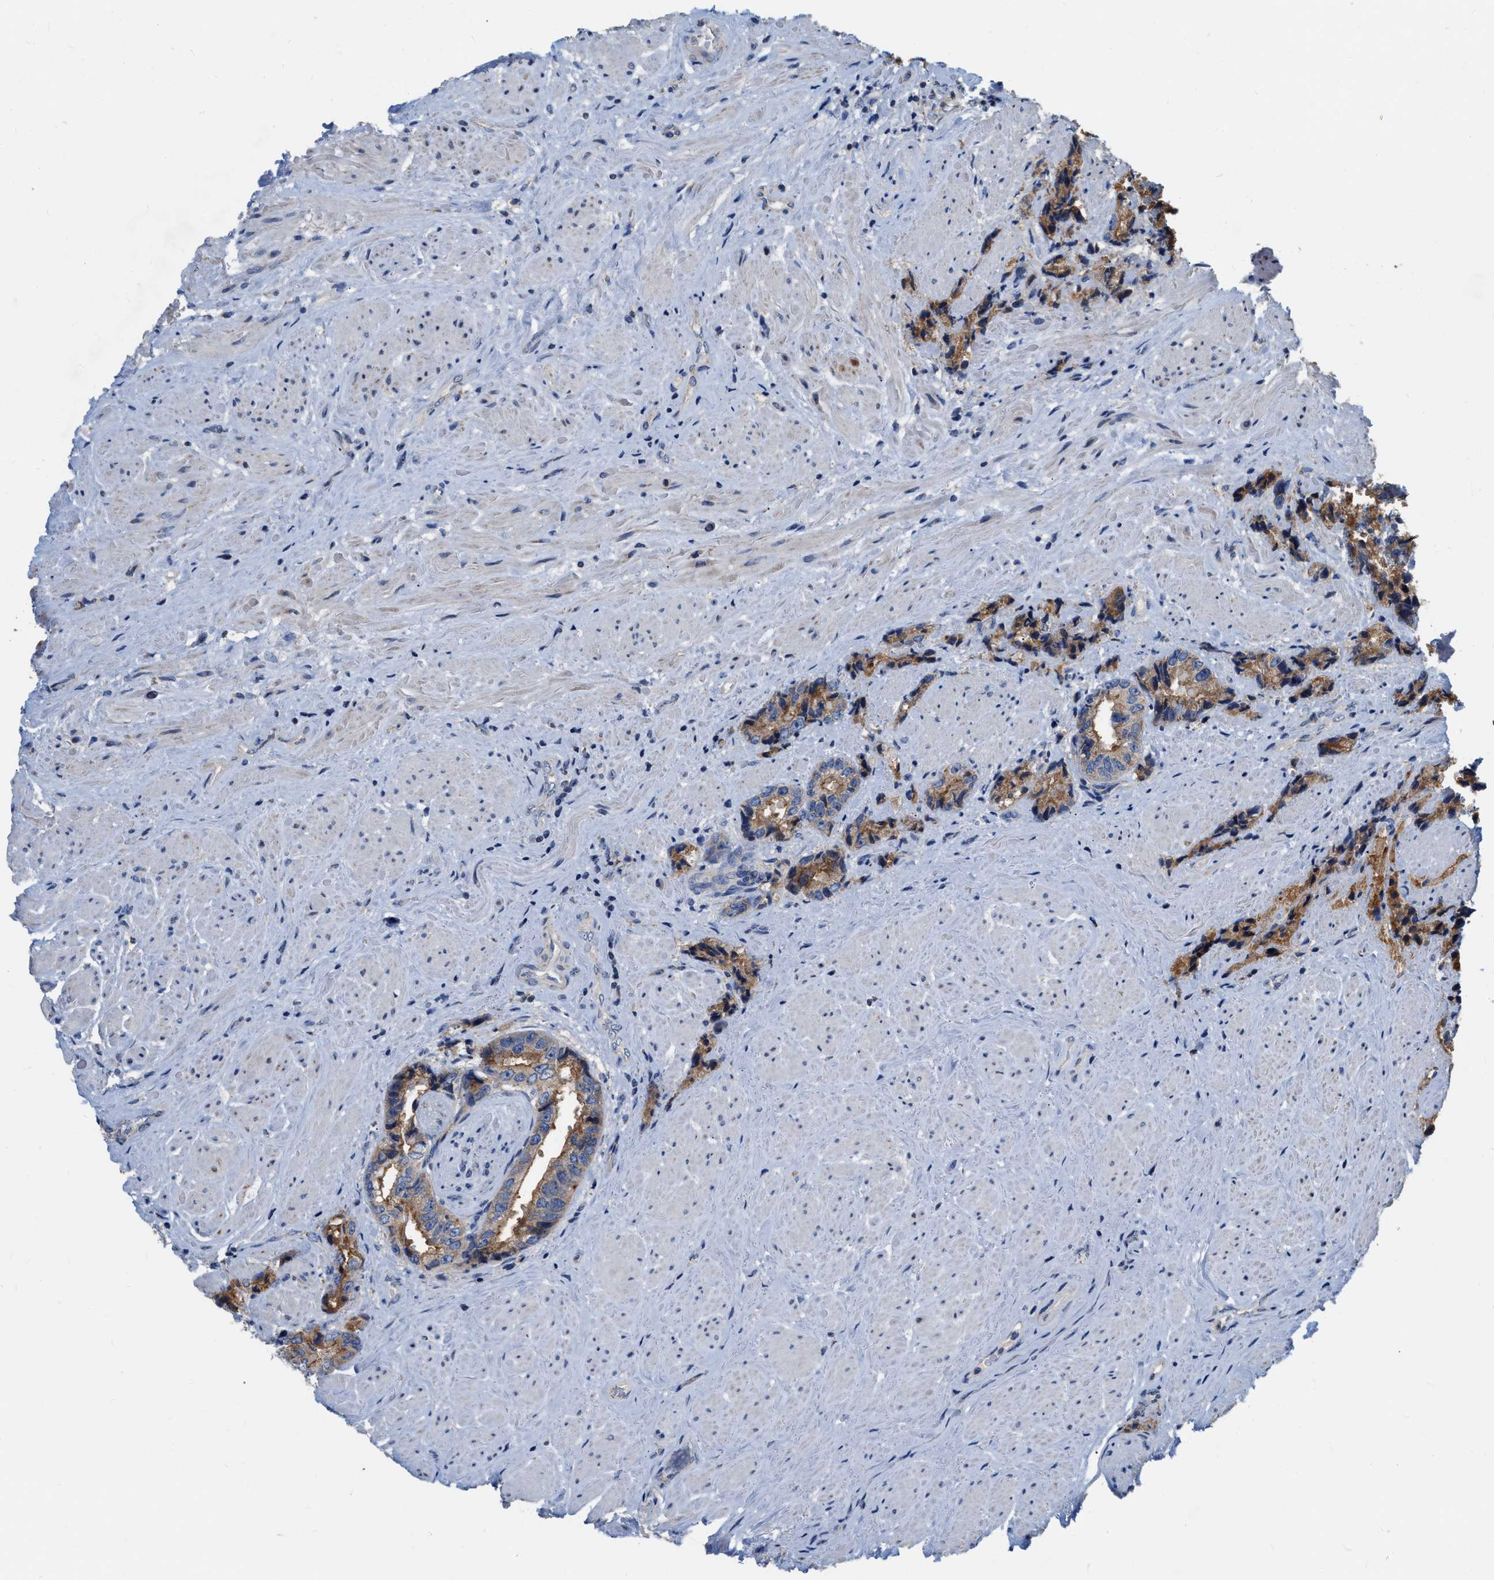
{"staining": {"intensity": "moderate", "quantity": ">75%", "location": "cytoplasmic/membranous"}, "tissue": "prostate cancer", "cell_type": "Tumor cells", "image_type": "cancer", "snomed": [{"axis": "morphology", "description": "Adenocarcinoma, High grade"}, {"axis": "topography", "description": "Prostate"}], "caption": "A high-resolution histopathology image shows immunohistochemistry (IHC) staining of high-grade adenocarcinoma (prostate), which shows moderate cytoplasmic/membranous expression in about >75% of tumor cells. The staining is performed using DAB brown chromogen to label protein expression. The nuclei are counter-stained blue using hematoxylin.", "gene": "DDX56", "patient": {"sex": "male", "age": 61}}